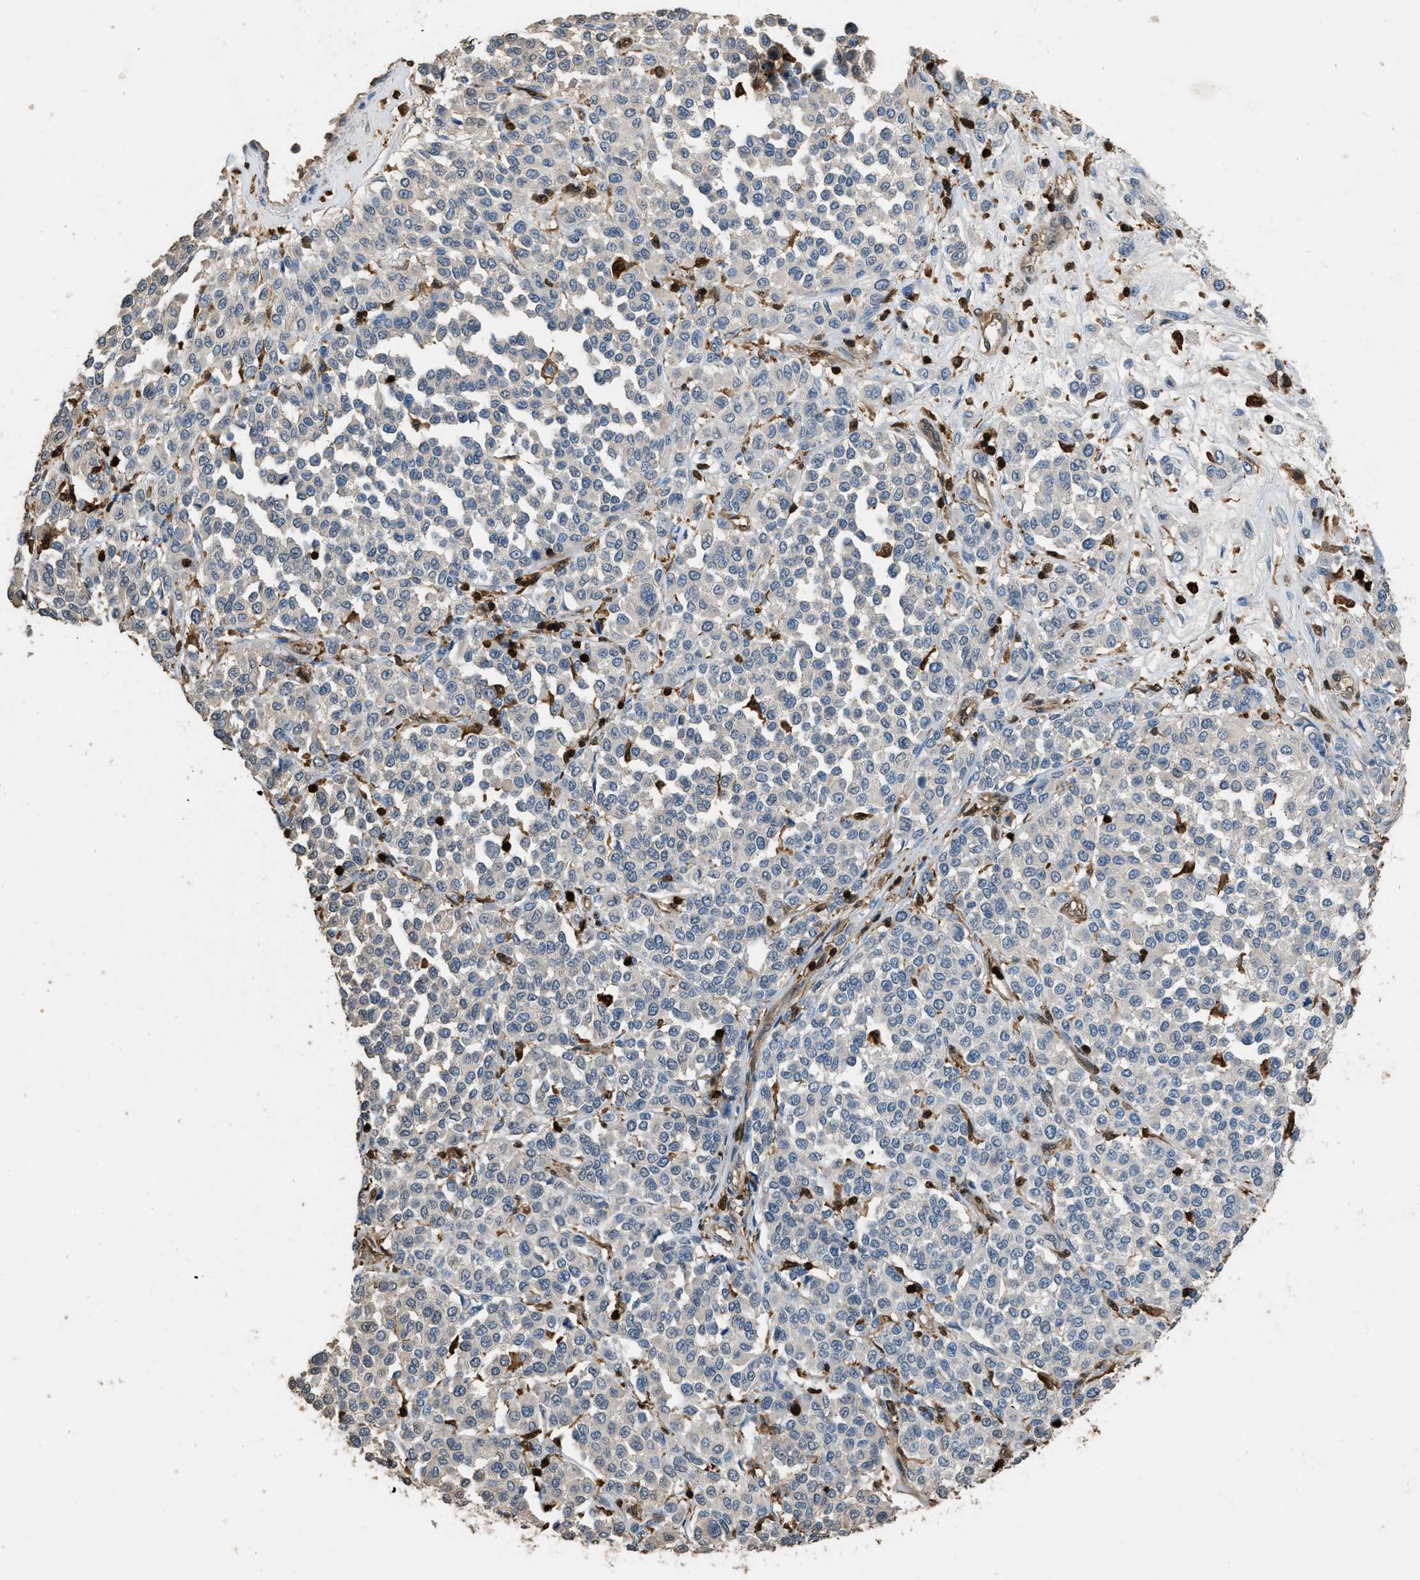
{"staining": {"intensity": "negative", "quantity": "none", "location": "none"}, "tissue": "melanoma", "cell_type": "Tumor cells", "image_type": "cancer", "snomed": [{"axis": "morphology", "description": "Malignant melanoma, Metastatic site"}, {"axis": "topography", "description": "Pancreas"}], "caption": "Tumor cells are negative for protein expression in human malignant melanoma (metastatic site).", "gene": "ARHGDIB", "patient": {"sex": "female", "age": 30}}